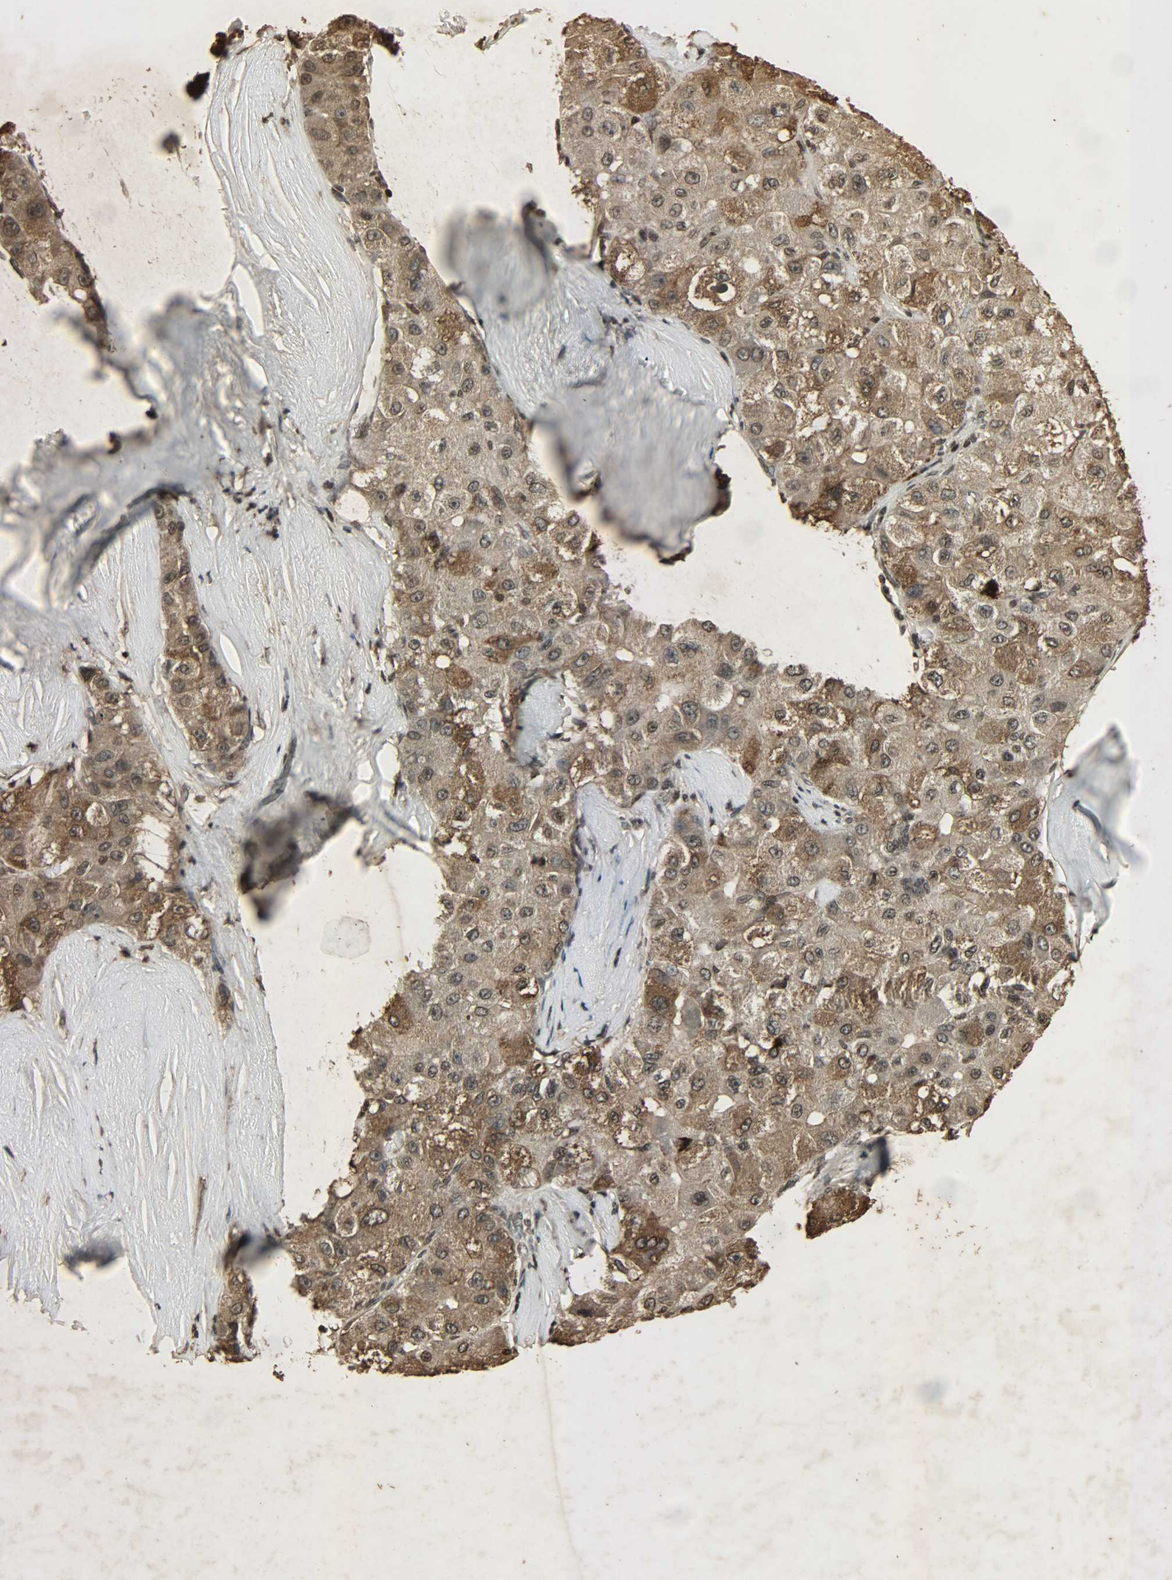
{"staining": {"intensity": "strong", "quantity": ">75%", "location": "cytoplasmic/membranous,nuclear"}, "tissue": "liver cancer", "cell_type": "Tumor cells", "image_type": "cancer", "snomed": [{"axis": "morphology", "description": "Carcinoma, Hepatocellular, NOS"}, {"axis": "topography", "description": "Liver"}], "caption": "Liver hepatocellular carcinoma stained with a protein marker reveals strong staining in tumor cells.", "gene": "PPP3R1", "patient": {"sex": "male", "age": 80}}